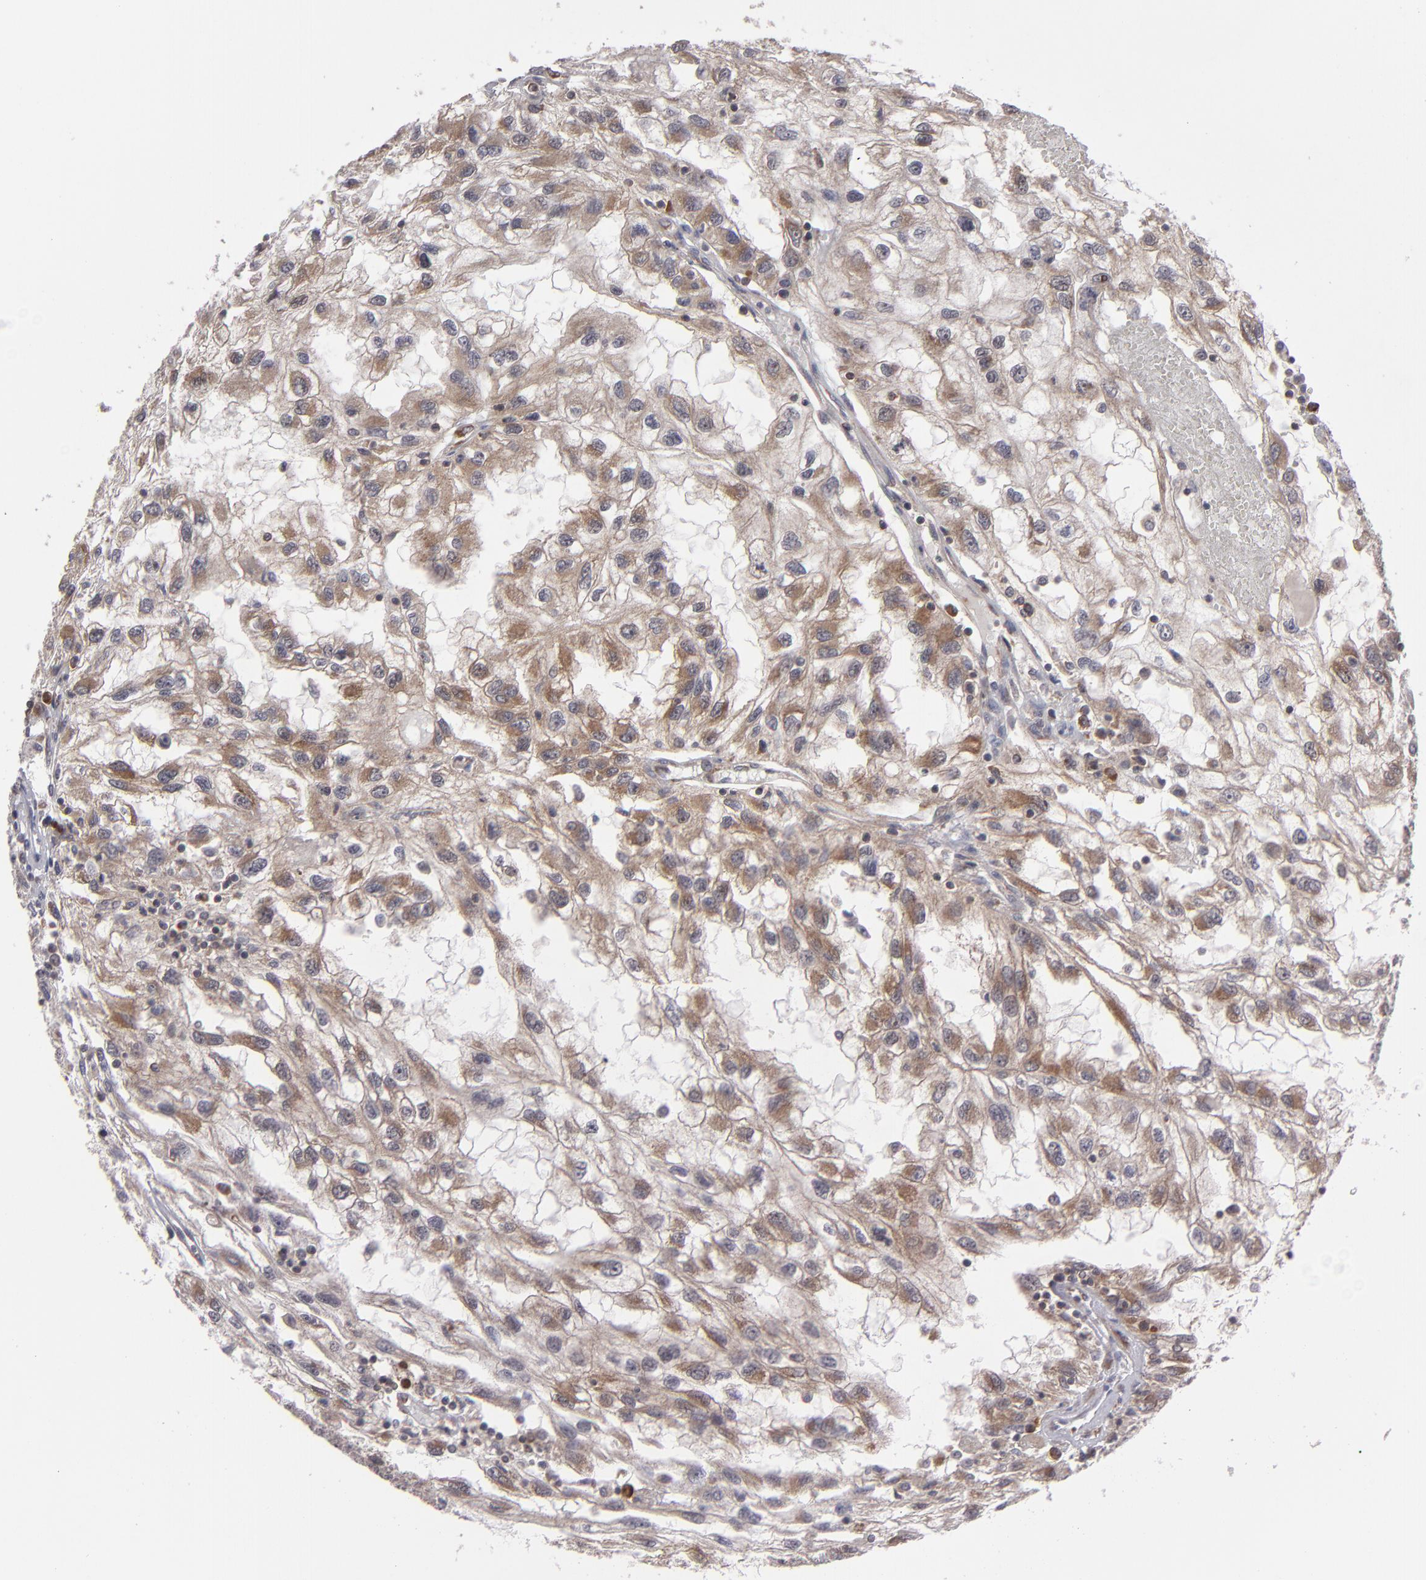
{"staining": {"intensity": "moderate", "quantity": "25%-75%", "location": "cytoplasmic/membranous"}, "tissue": "renal cancer", "cell_type": "Tumor cells", "image_type": "cancer", "snomed": [{"axis": "morphology", "description": "Normal tissue, NOS"}, {"axis": "morphology", "description": "Adenocarcinoma, NOS"}, {"axis": "topography", "description": "Kidney"}], "caption": "Adenocarcinoma (renal) stained for a protein displays moderate cytoplasmic/membranous positivity in tumor cells. The staining was performed using DAB (3,3'-diaminobenzidine) to visualize the protein expression in brown, while the nuclei were stained in blue with hematoxylin (Magnification: 20x).", "gene": "GLCCI1", "patient": {"sex": "male", "age": 71}}